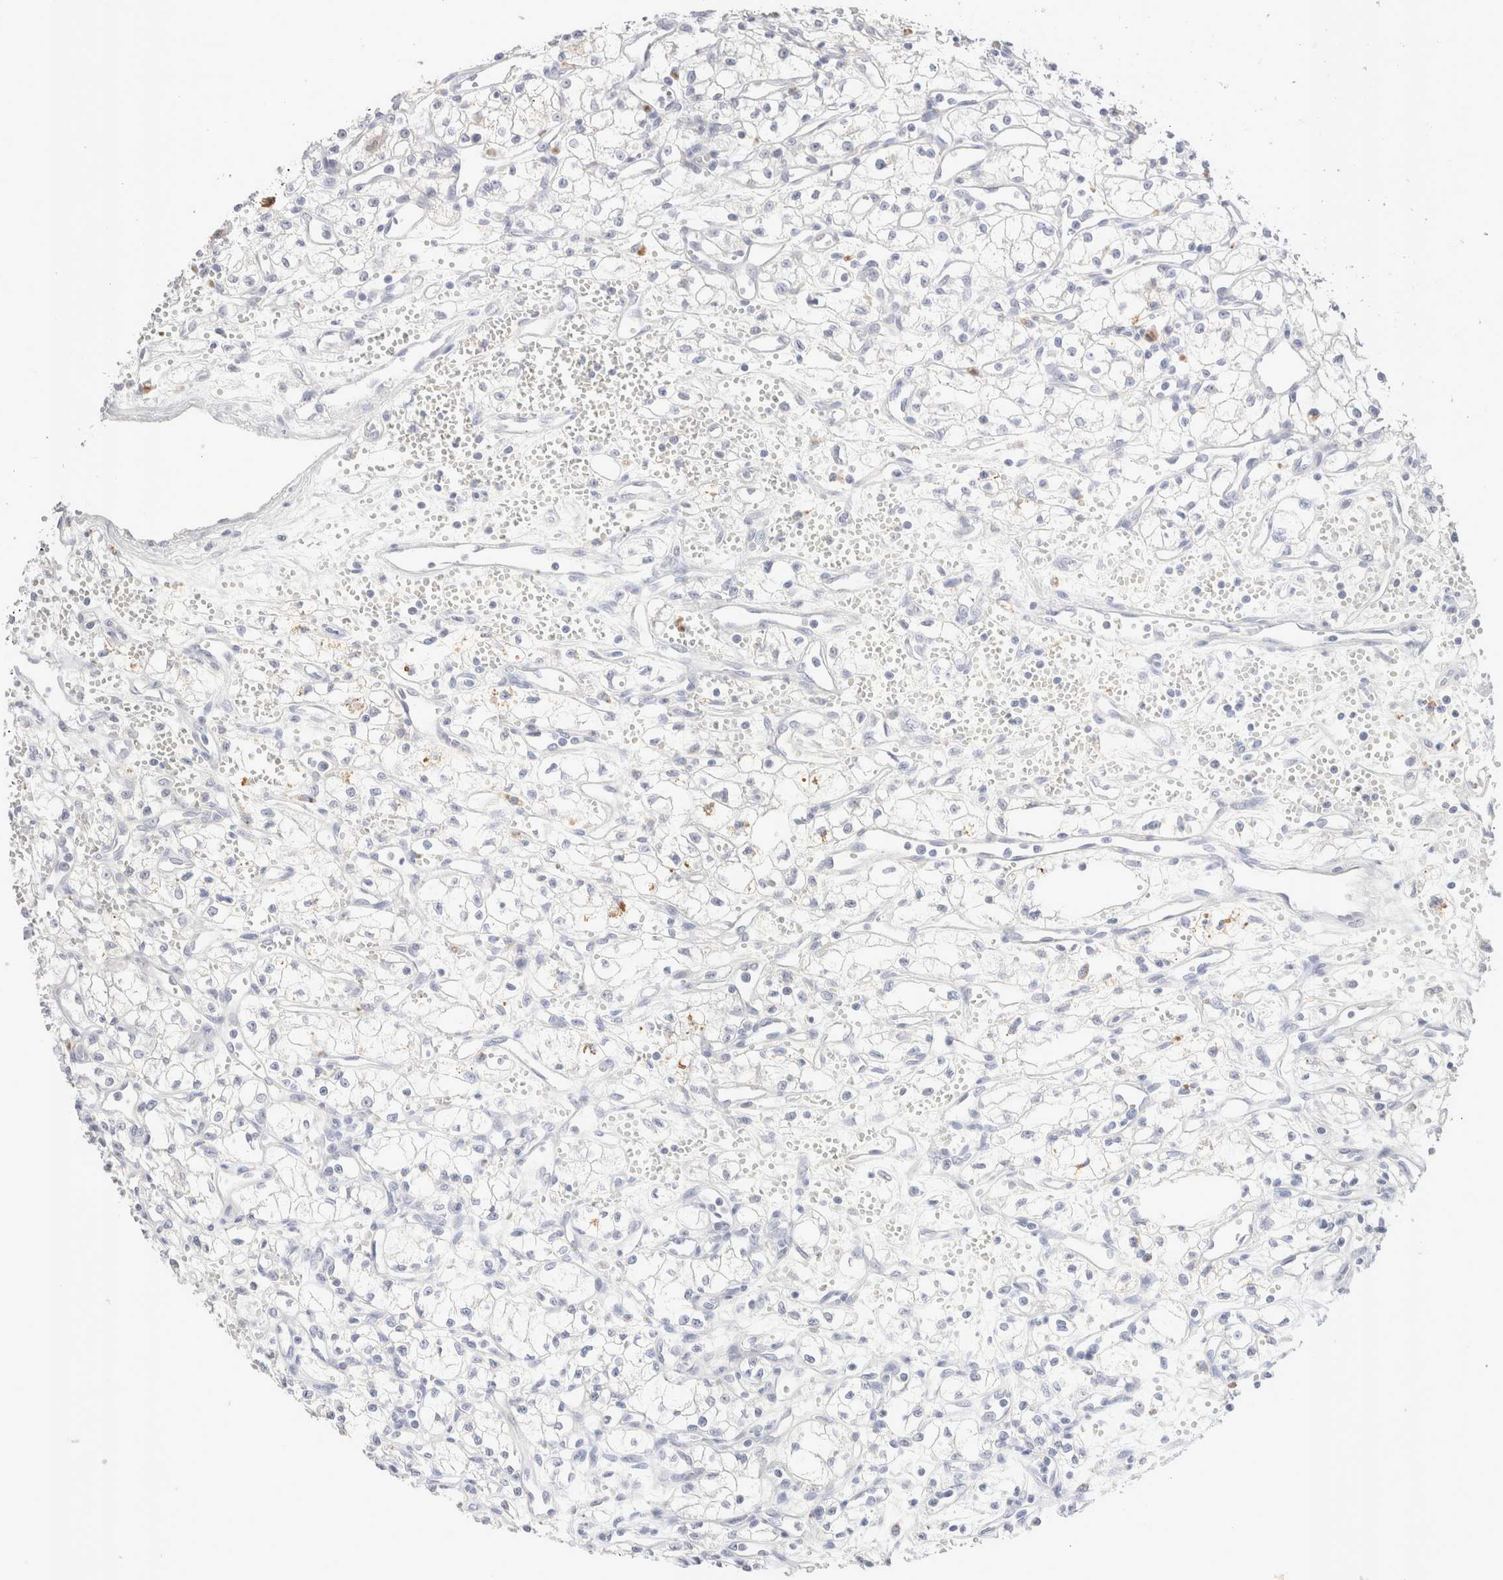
{"staining": {"intensity": "negative", "quantity": "none", "location": "none"}, "tissue": "renal cancer", "cell_type": "Tumor cells", "image_type": "cancer", "snomed": [{"axis": "morphology", "description": "Adenocarcinoma, NOS"}, {"axis": "topography", "description": "Kidney"}], "caption": "This is an immunohistochemistry micrograph of human renal cancer (adenocarcinoma). There is no expression in tumor cells.", "gene": "EPCAM", "patient": {"sex": "male", "age": 59}}